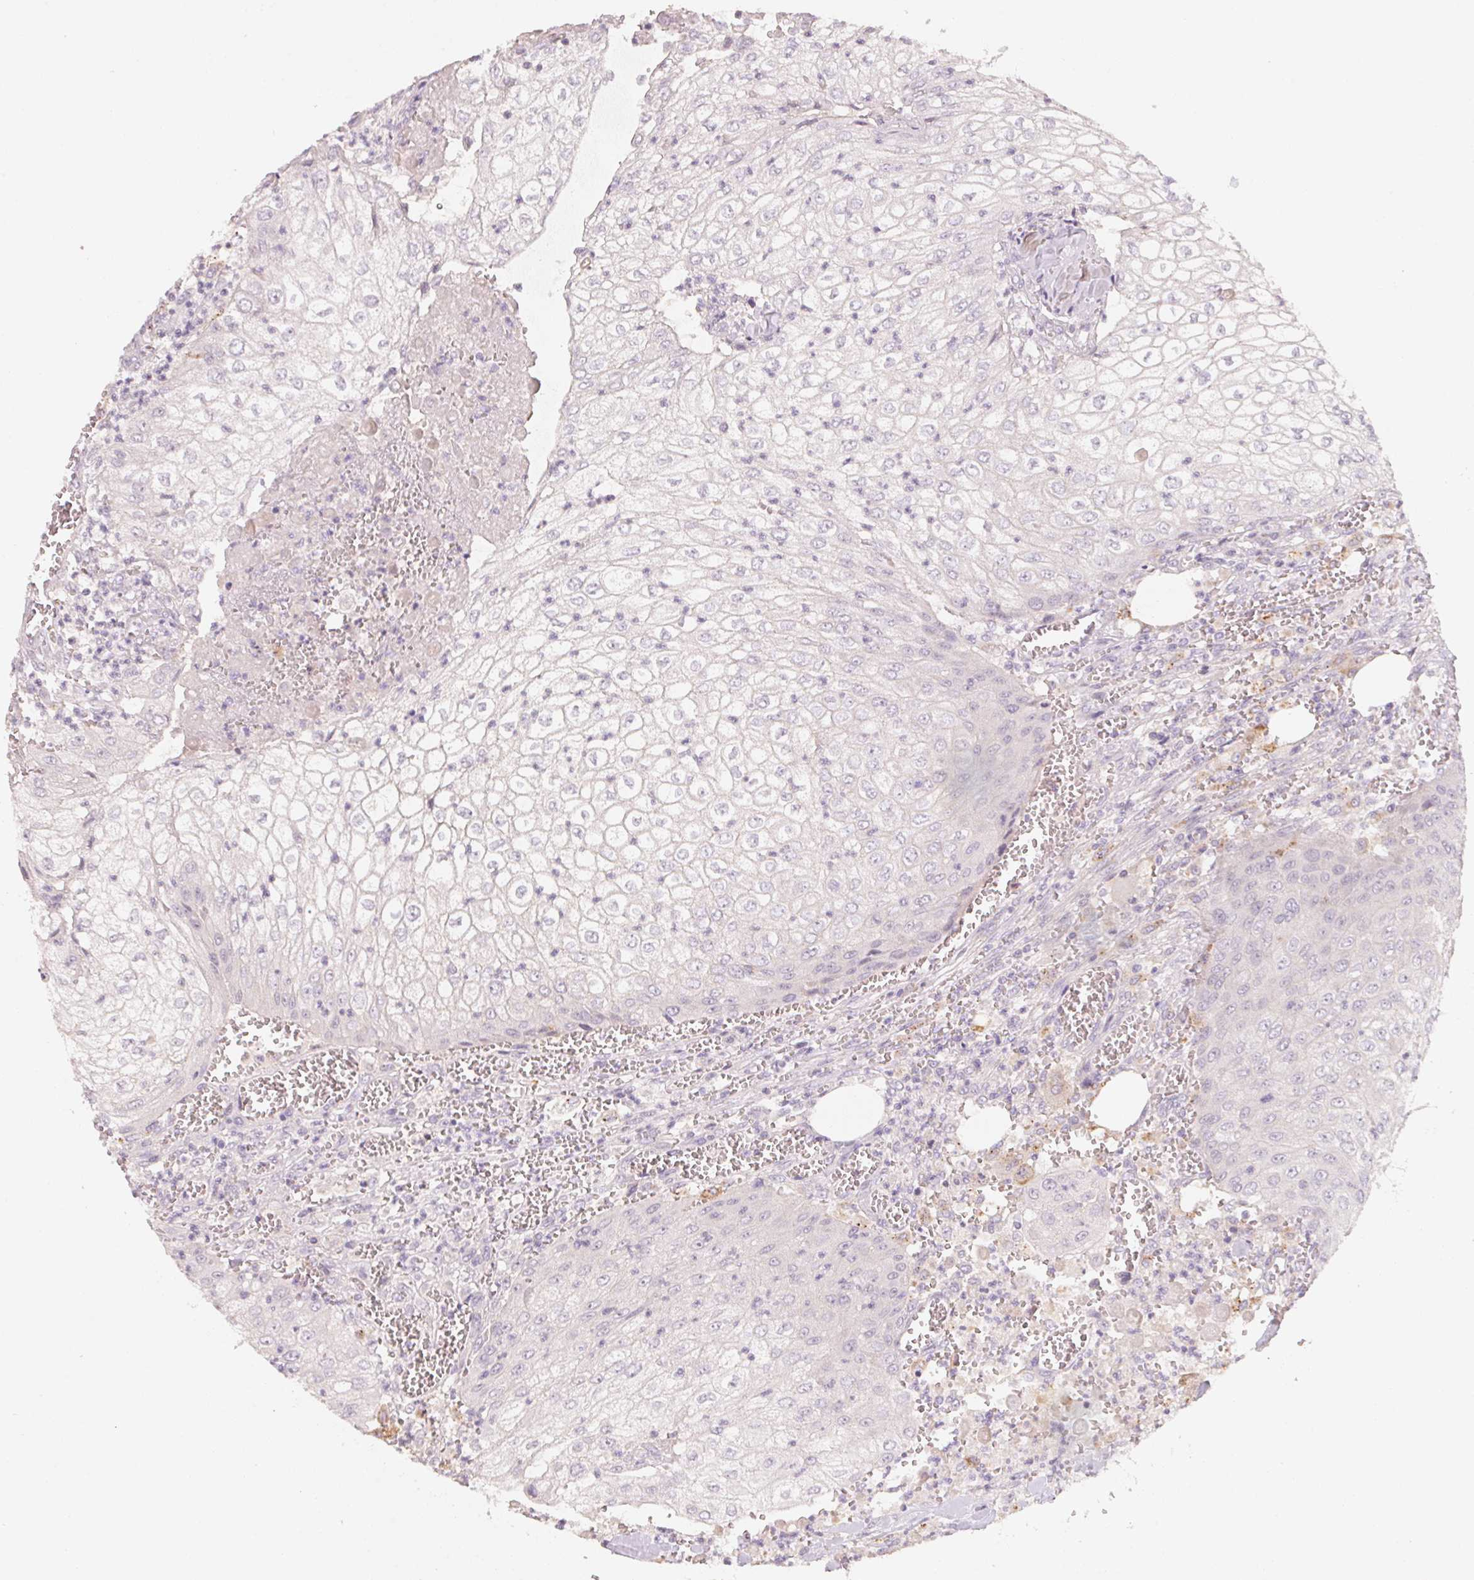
{"staining": {"intensity": "negative", "quantity": "none", "location": "none"}, "tissue": "urothelial cancer", "cell_type": "Tumor cells", "image_type": "cancer", "snomed": [{"axis": "morphology", "description": "Urothelial carcinoma, High grade"}, {"axis": "topography", "description": "Urinary bladder"}], "caption": "DAB (3,3'-diaminobenzidine) immunohistochemical staining of human urothelial cancer exhibits no significant staining in tumor cells.", "gene": "TREH", "patient": {"sex": "male", "age": 62}}